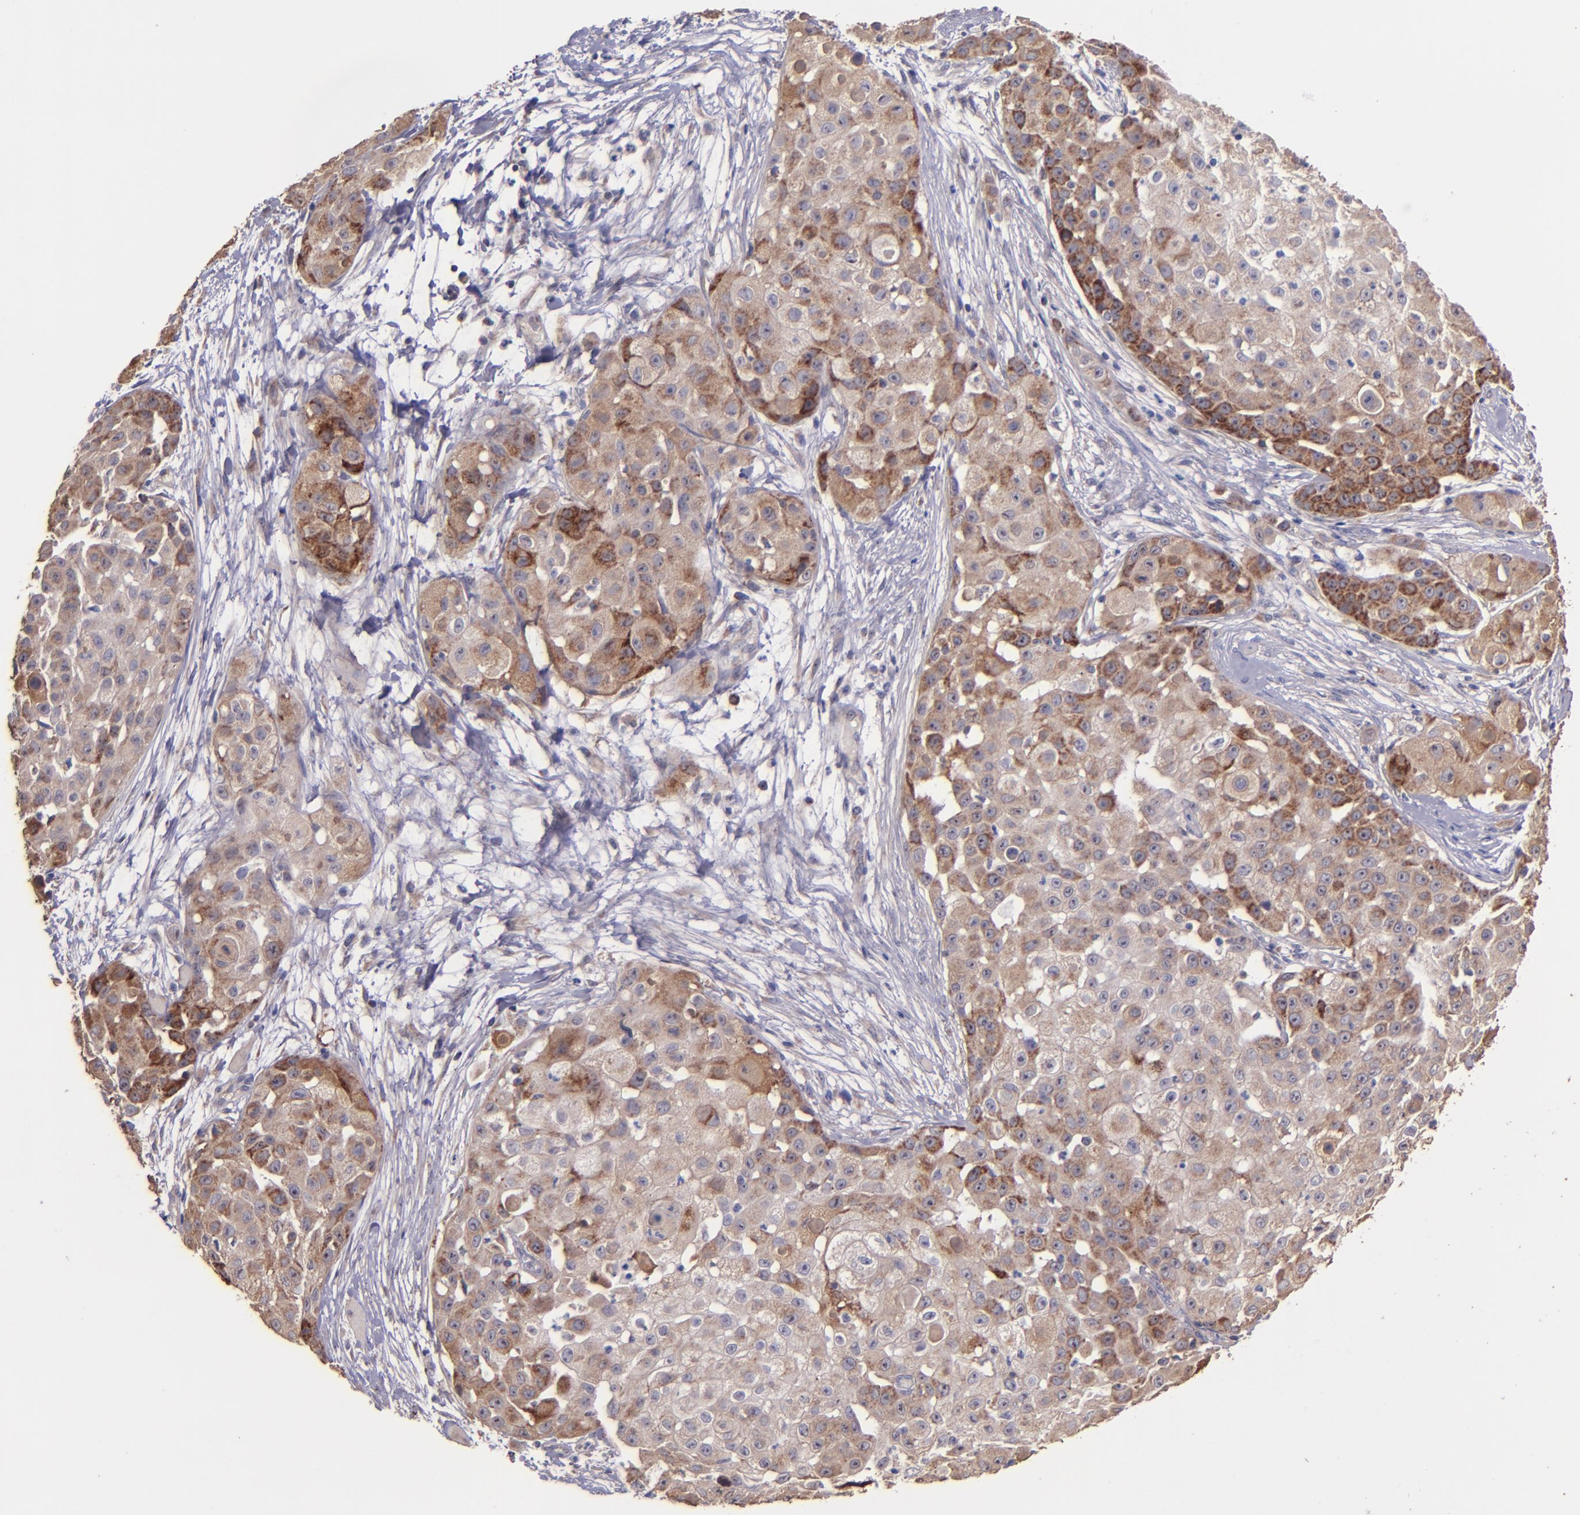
{"staining": {"intensity": "moderate", "quantity": ">75%", "location": "cytoplasmic/membranous"}, "tissue": "skin cancer", "cell_type": "Tumor cells", "image_type": "cancer", "snomed": [{"axis": "morphology", "description": "Squamous cell carcinoma, NOS"}, {"axis": "topography", "description": "Skin"}], "caption": "Tumor cells show medium levels of moderate cytoplasmic/membranous positivity in approximately >75% of cells in human skin squamous cell carcinoma.", "gene": "SHC1", "patient": {"sex": "female", "age": 57}}